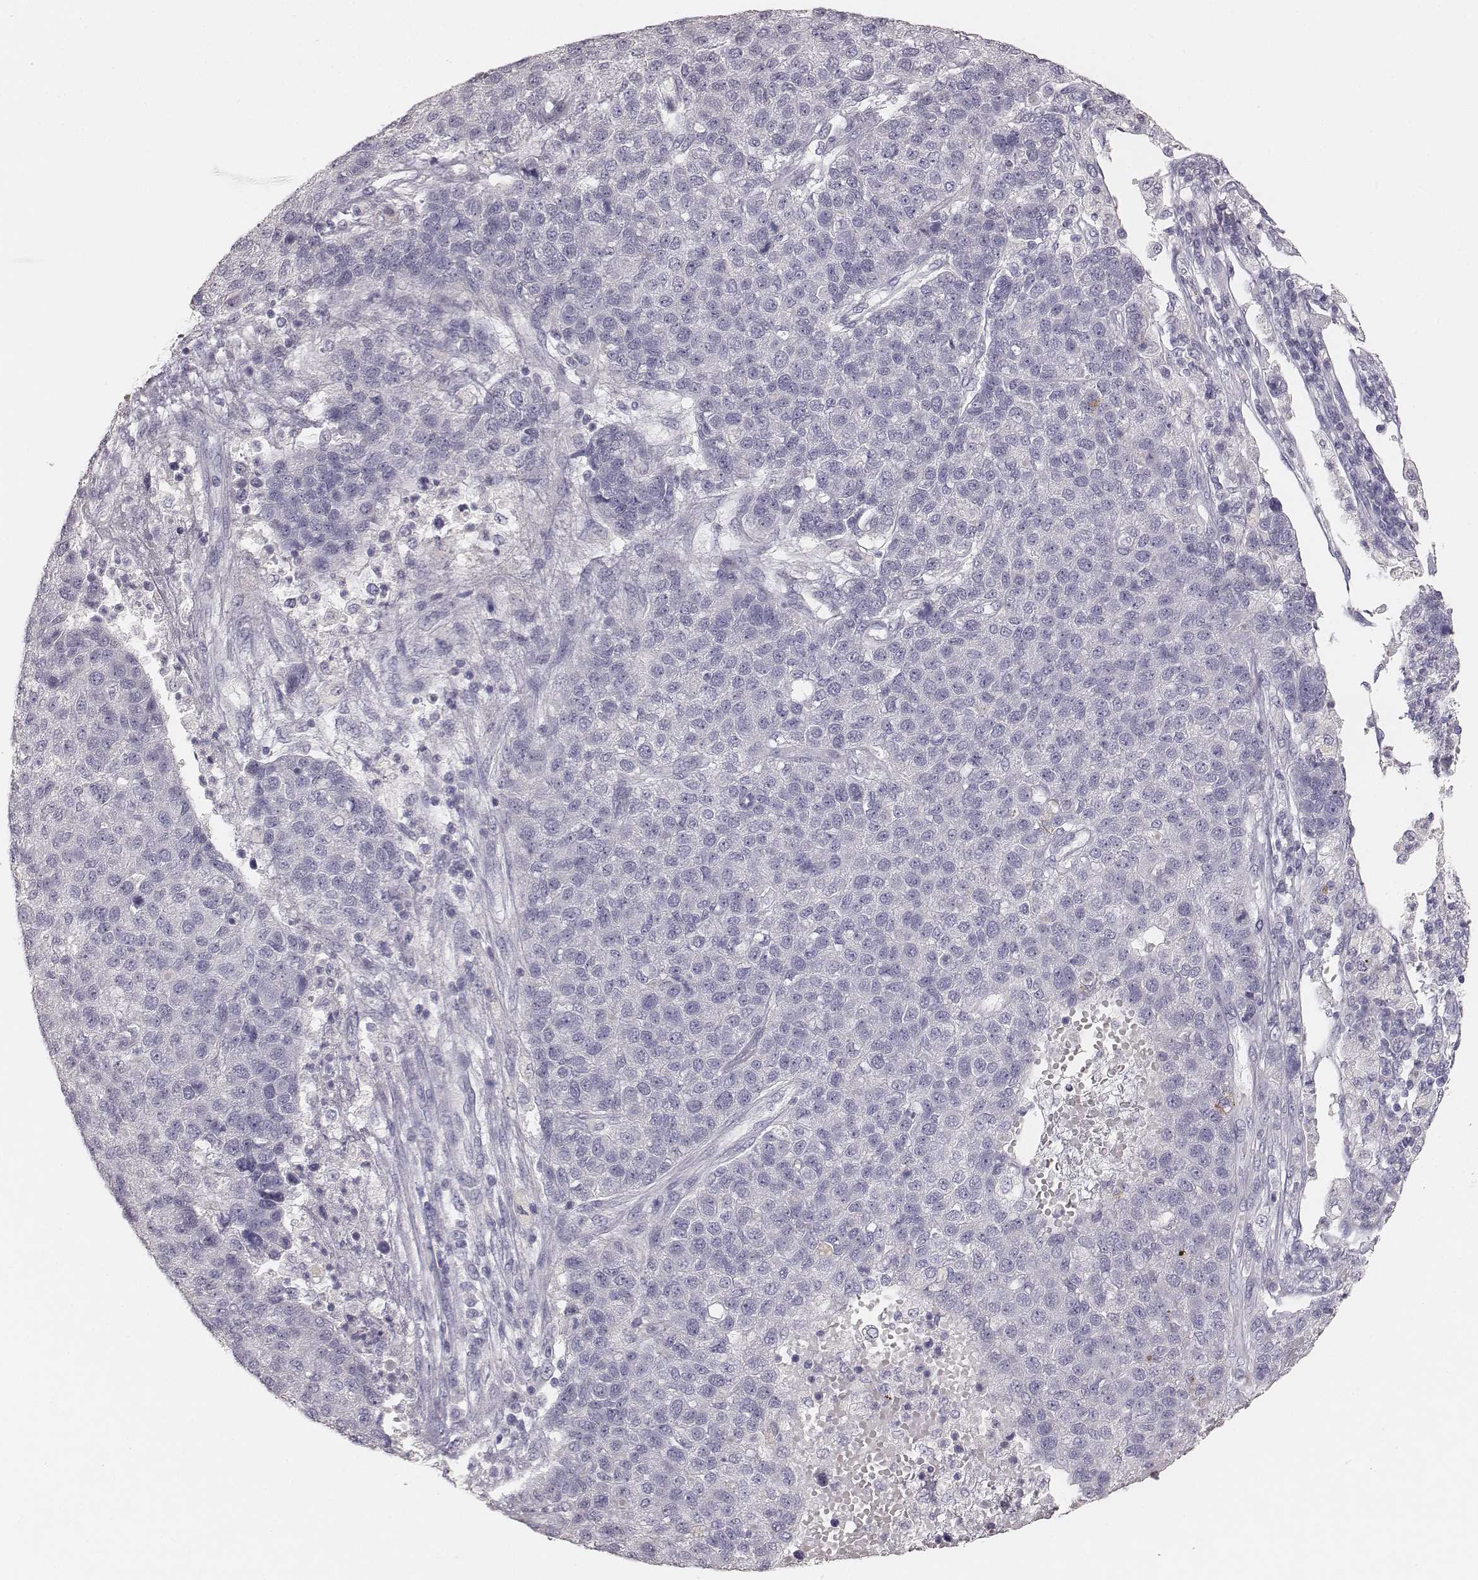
{"staining": {"intensity": "negative", "quantity": "none", "location": "none"}, "tissue": "pancreatic cancer", "cell_type": "Tumor cells", "image_type": "cancer", "snomed": [{"axis": "morphology", "description": "Adenocarcinoma, NOS"}, {"axis": "topography", "description": "Pancreas"}], "caption": "A micrograph of pancreatic cancer stained for a protein reveals no brown staining in tumor cells.", "gene": "MYH6", "patient": {"sex": "female", "age": 61}}